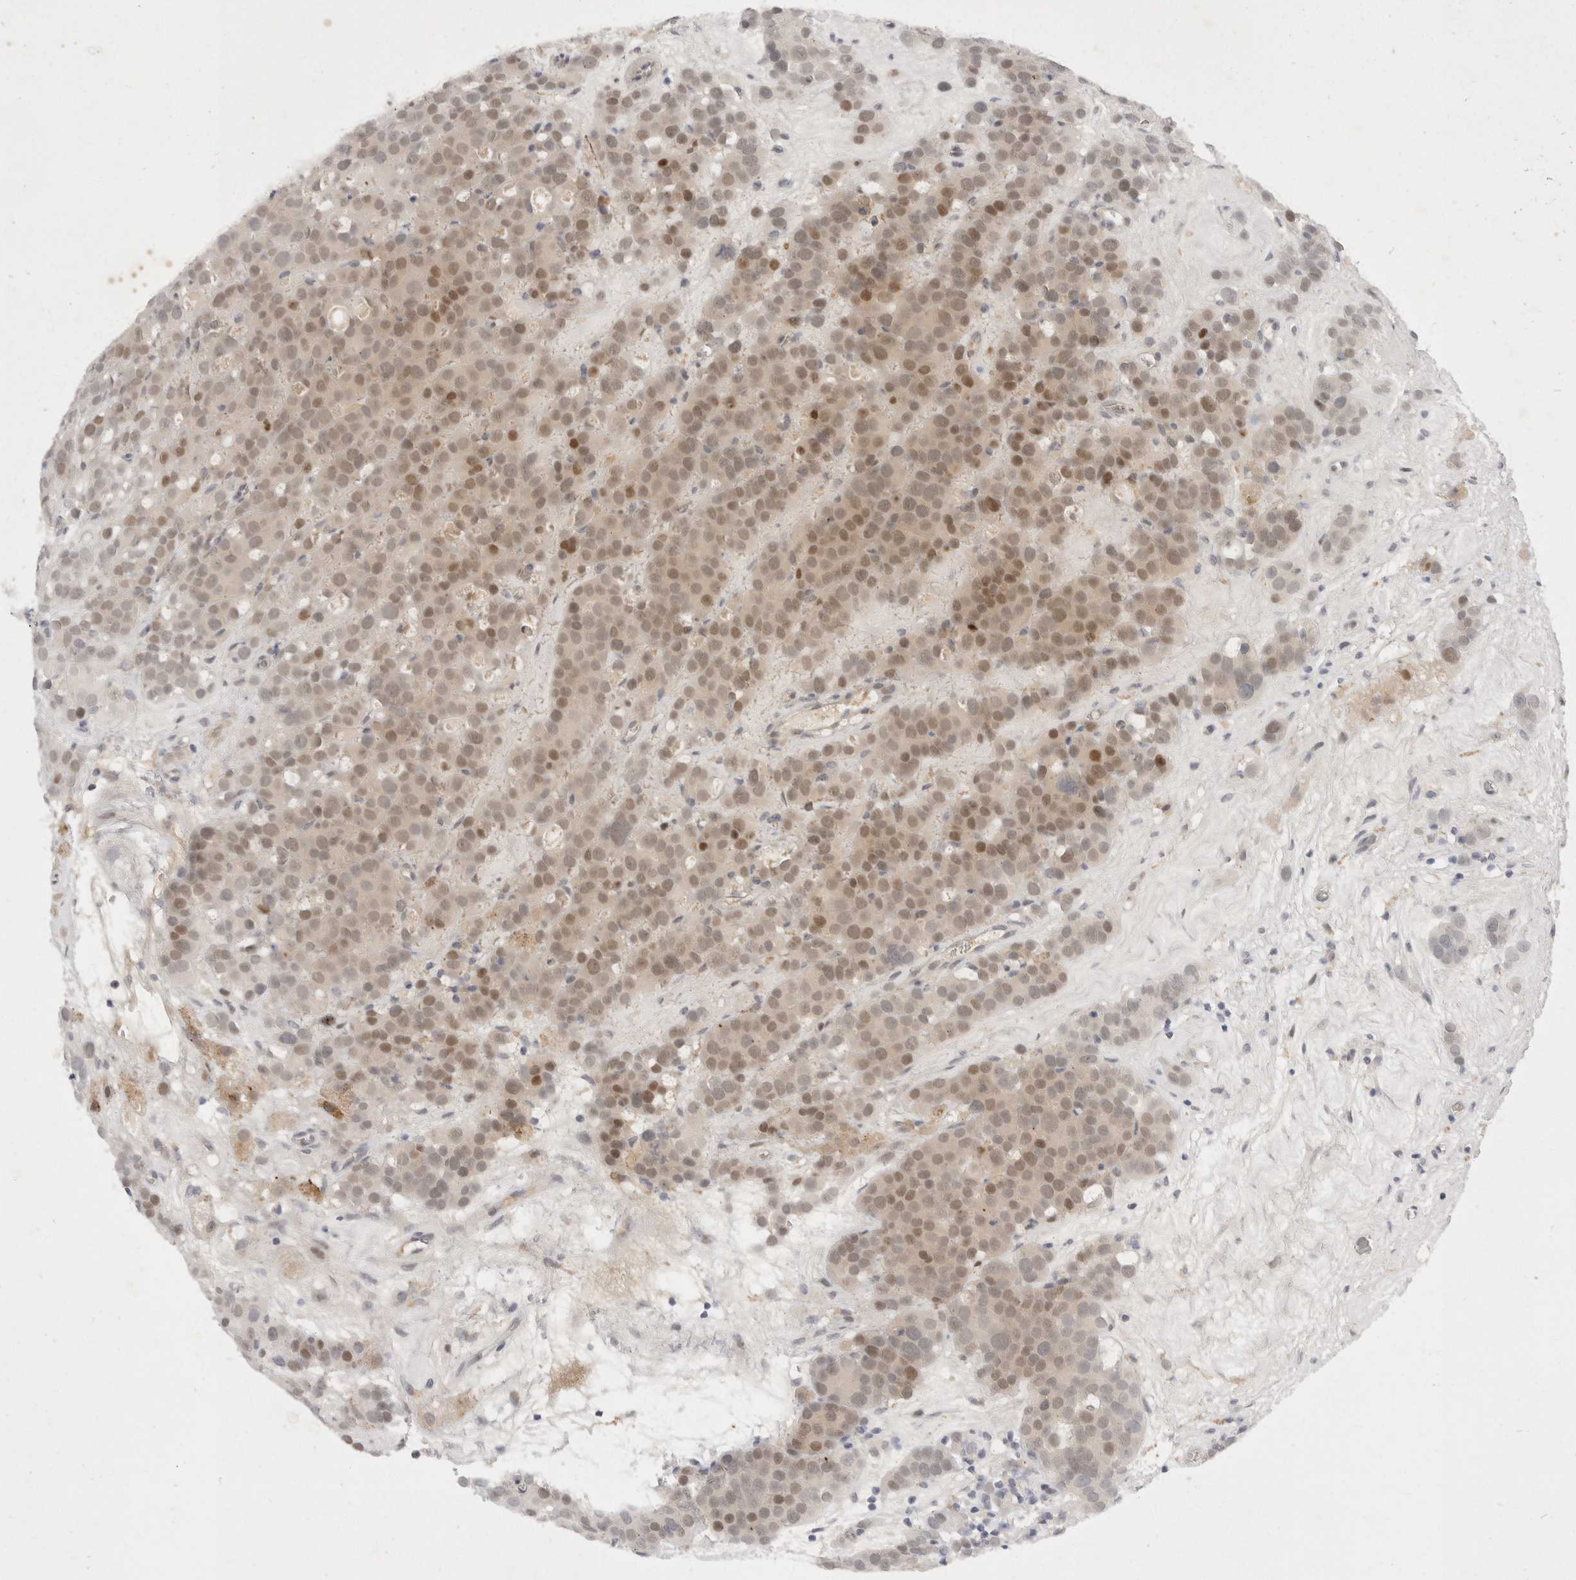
{"staining": {"intensity": "moderate", "quantity": ">75%", "location": "nuclear"}, "tissue": "testis cancer", "cell_type": "Tumor cells", "image_type": "cancer", "snomed": [{"axis": "morphology", "description": "Seminoma, NOS"}, {"axis": "topography", "description": "Testis"}], "caption": "A photomicrograph of testis seminoma stained for a protein reveals moderate nuclear brown staining in tumor cells.", "gene": "TOM1L2", "patient": {"sex": "male", "age": 71}}